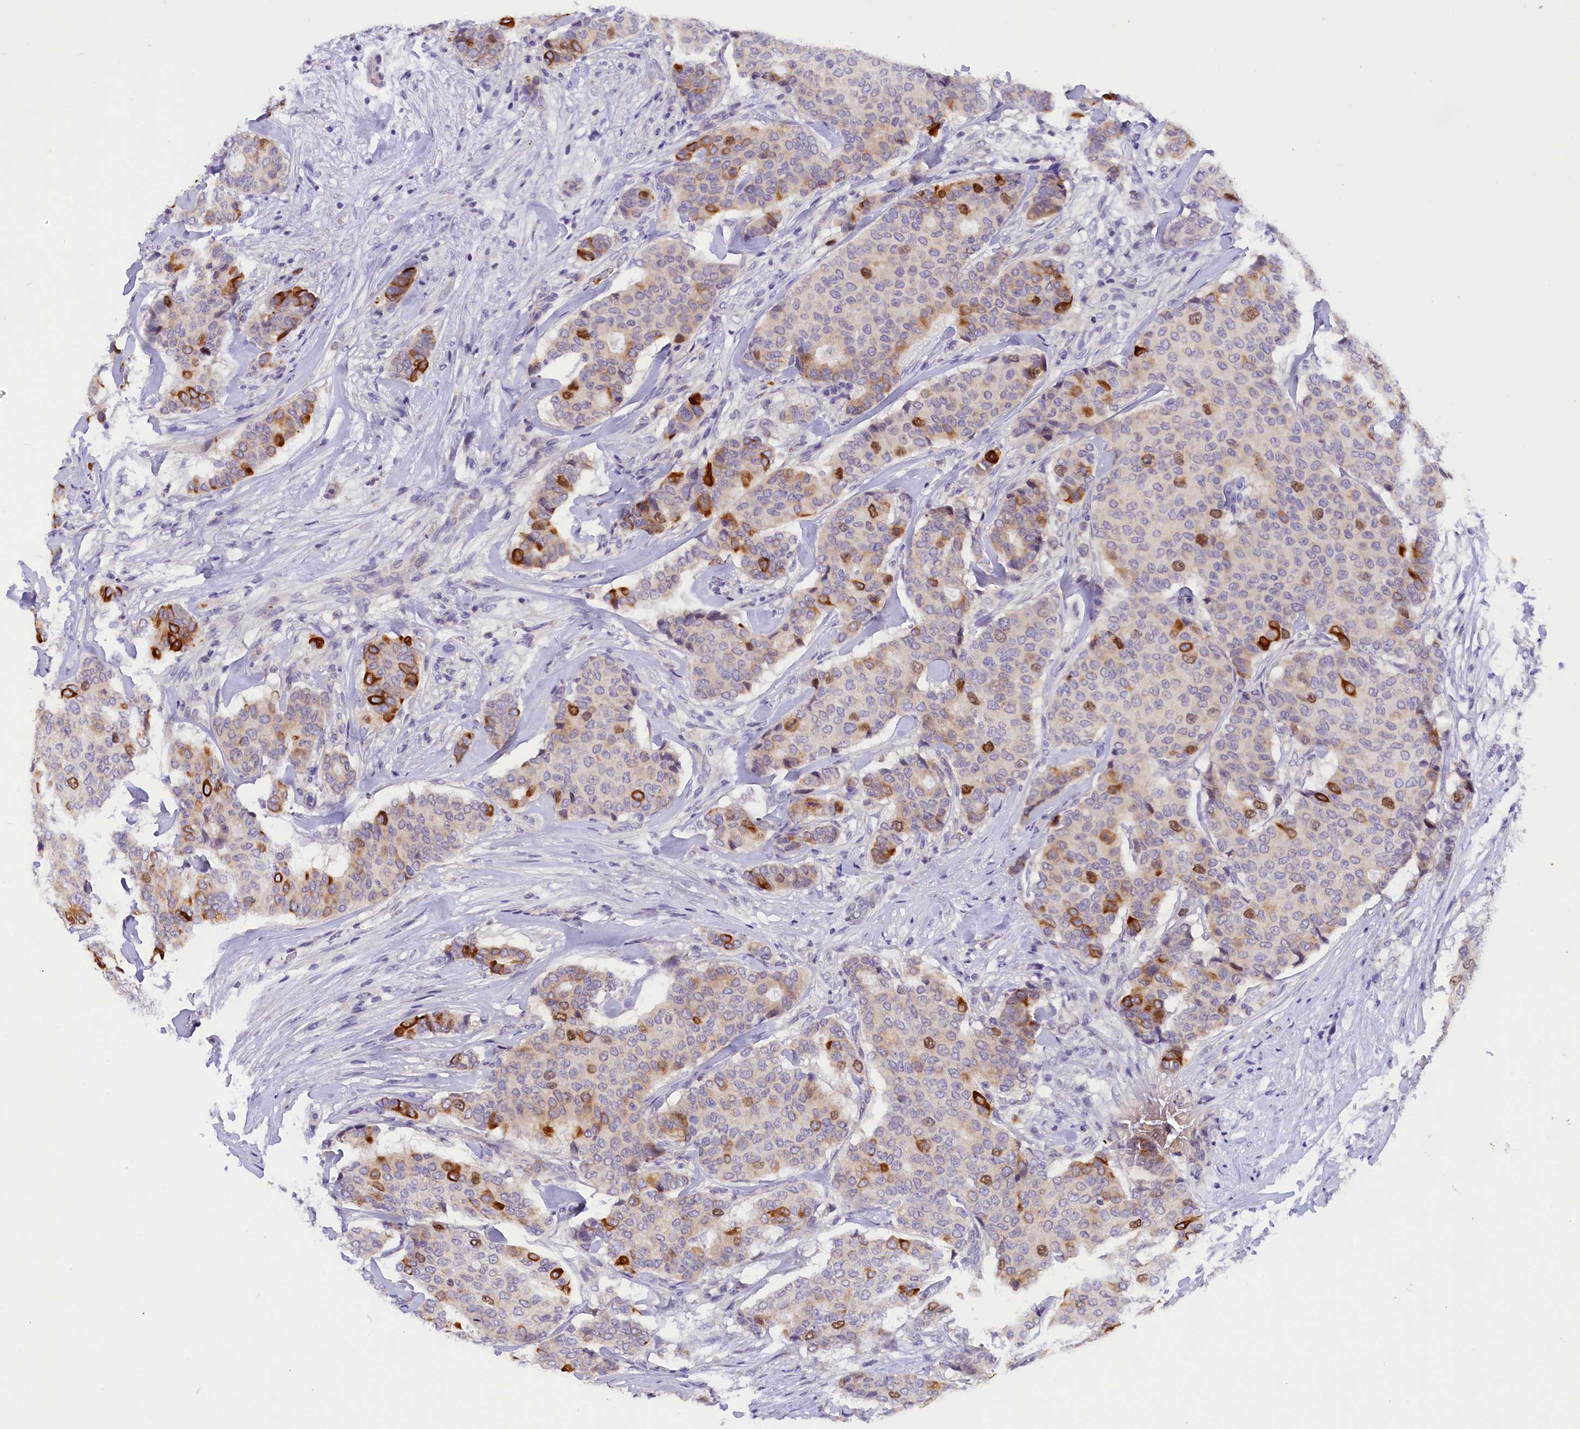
{"staining": {"intensity": "strong", "quantity": "25%-75%", "location": "cytoplasmic/membranous"}, "tissue": "breast cancer", "cell_type": "Tumor cells", "image_type": "cancer", "snomed": [{"axis": "morphology", "description": "Duct carcinoma"}, {"axis": "topography", "description": "Breast"}], "caption": "Immunohistochemical staining of human breast cancer (intraductal carcinoma) reveals high levels of strong cytoplasmic/membranous protein staining in about 25%-75% of tumor cells.", "gene": "PKIA", "patient": {"sex": "female", "age": 75}}